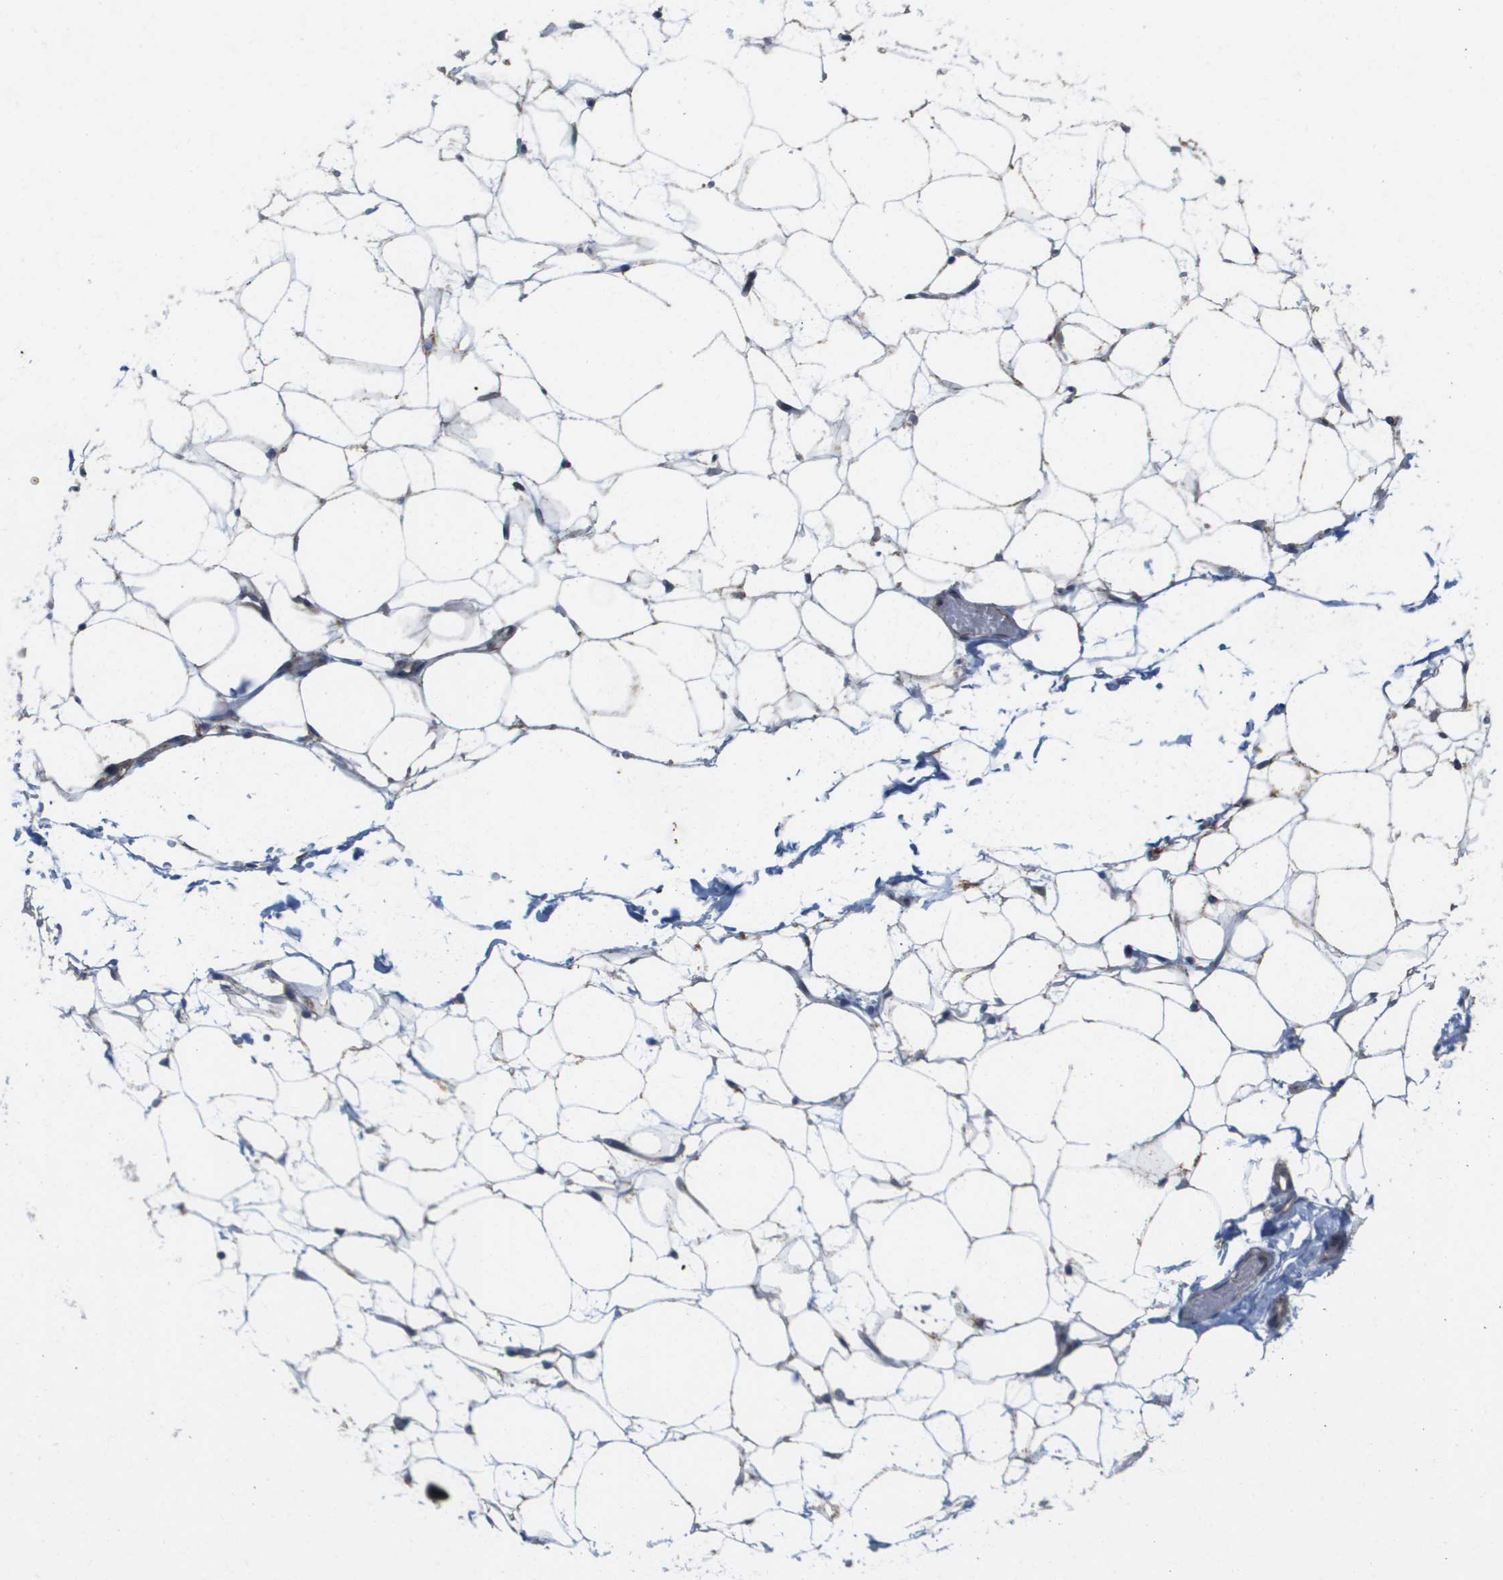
{"staining": {"intensity": "moderate", "quantity": "25%-75%", "location": "cytoplasmic/membranous"}, "tissue": "adipose tissue", "cell_type": "Adipocytes", "image_type": "normal", "snomed": [{"axis": "morphology", "description": "Normal tissue, NOS"}, {"axis": "topography", "description": "Breast"}, {"axis": "topography", "description": "Soft tissue"}], "caption": "Immunohistochemistry of normal human adipose tissue shows medium levels of moderate cytoplasmic/membranous staining in approximately 25%-75% of adipocytes.", "gene": "MTARC2", "patient": {"sex": "female", "age": 75}}